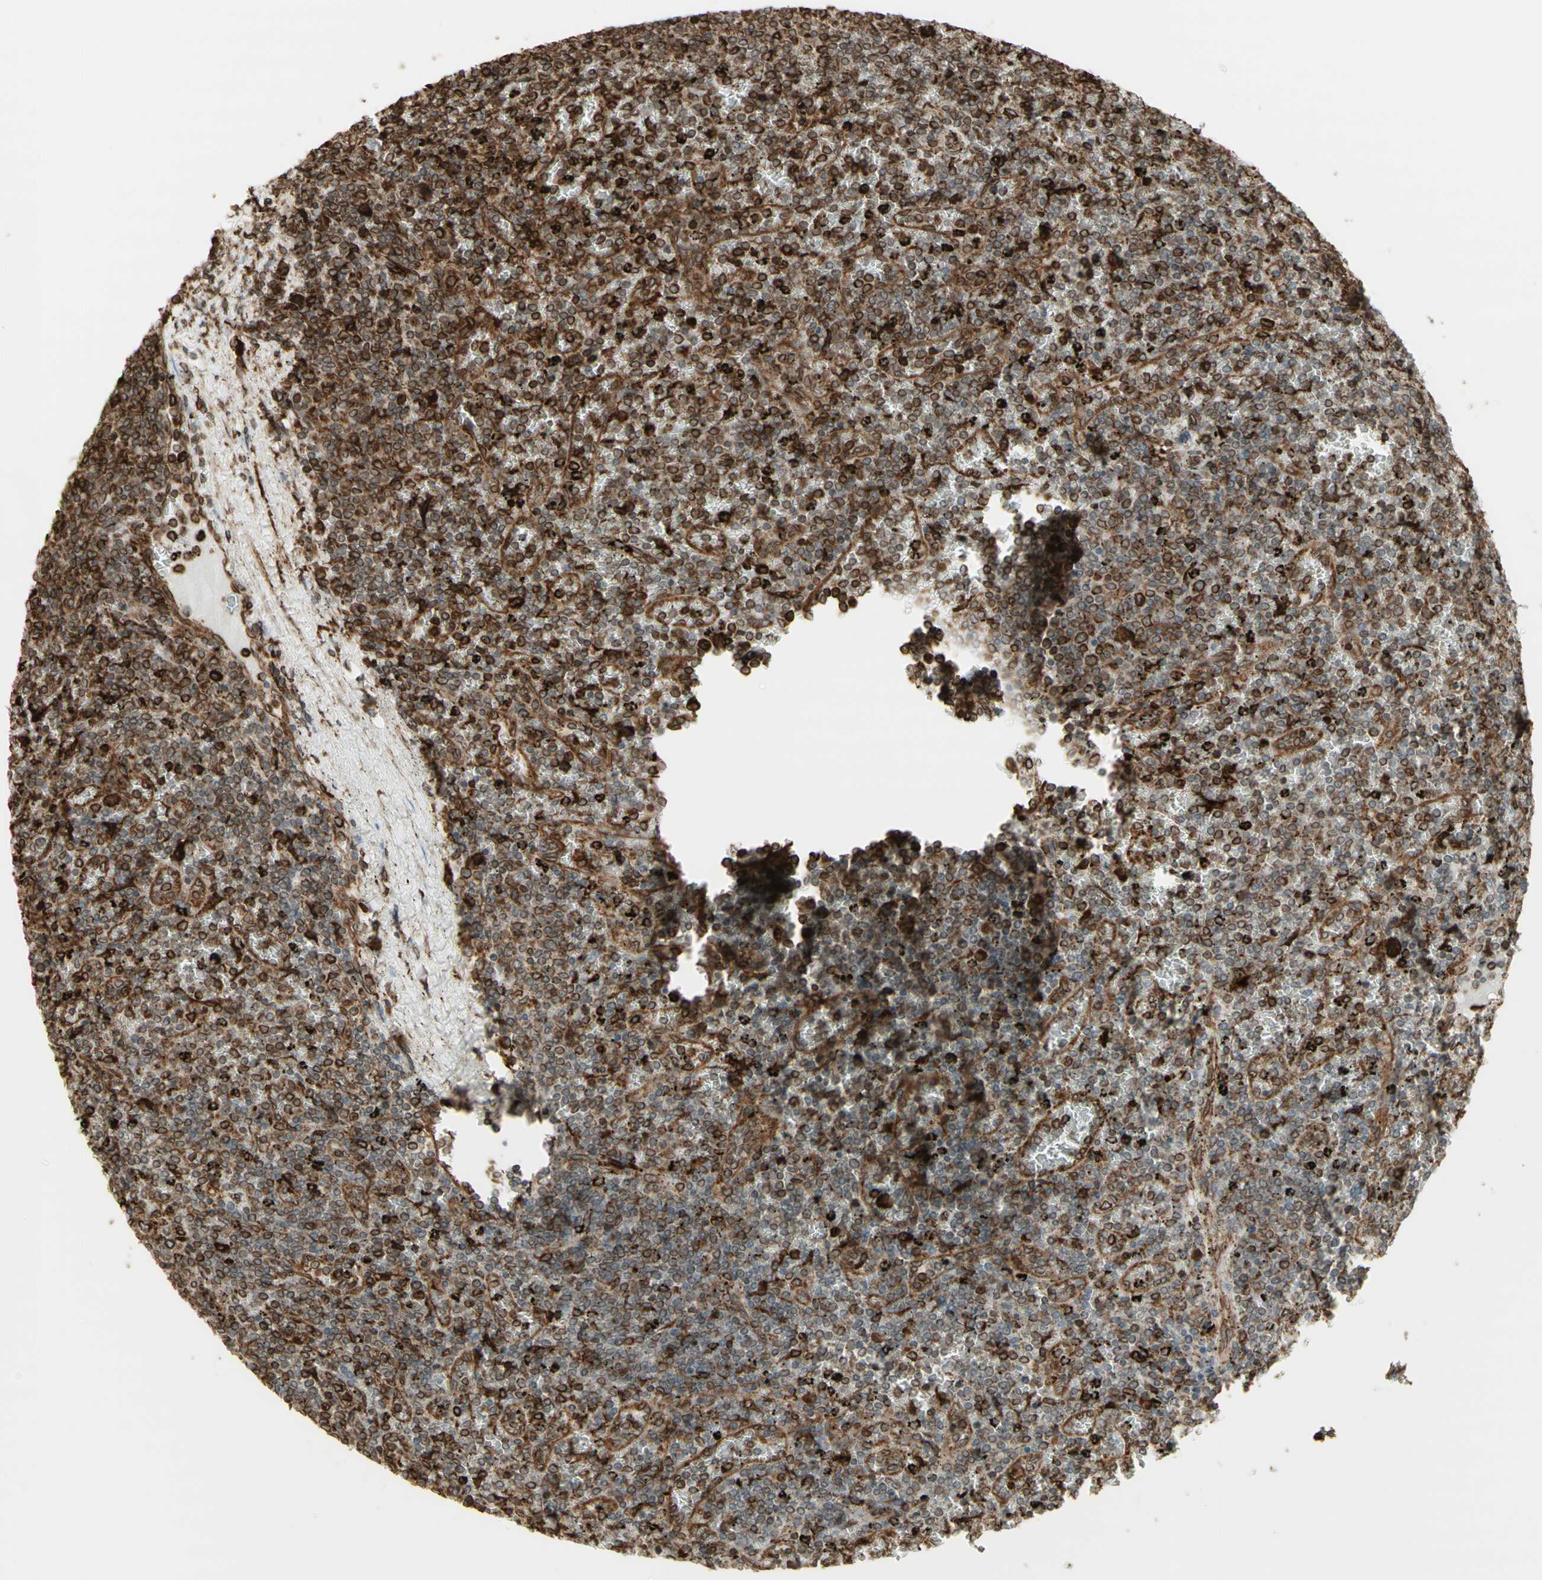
{"staining": {"intensity": "strong", "quantity": "25%-75%", "location": "cytoplasmic/membranous"}, "tissue": "lymphoma", "cell_type": "Tumor cells", "image_type": "cancer", "snomed": [{"axis": "morphology", "description": "Malignant lymphoma, non-Hodgkin's type, Low grade"}, {"axis": "topography", "description": "Spleen"}], "caption": "Immunohistochemical staining of malignant lymphoma, non-Hodgkin's type (low-grade) shows high levels of strong cytoplasmic/membranous protein positivity in approximately 25%-75% of tumor cells. Using DAB (3,3'-diaminobenzidine) (brown) and hematoxylin (blue) stains, captured at high magnification using brightfield microscopy.", "gene": "CANX", "patient": {"sex": "female", "age": 77}}